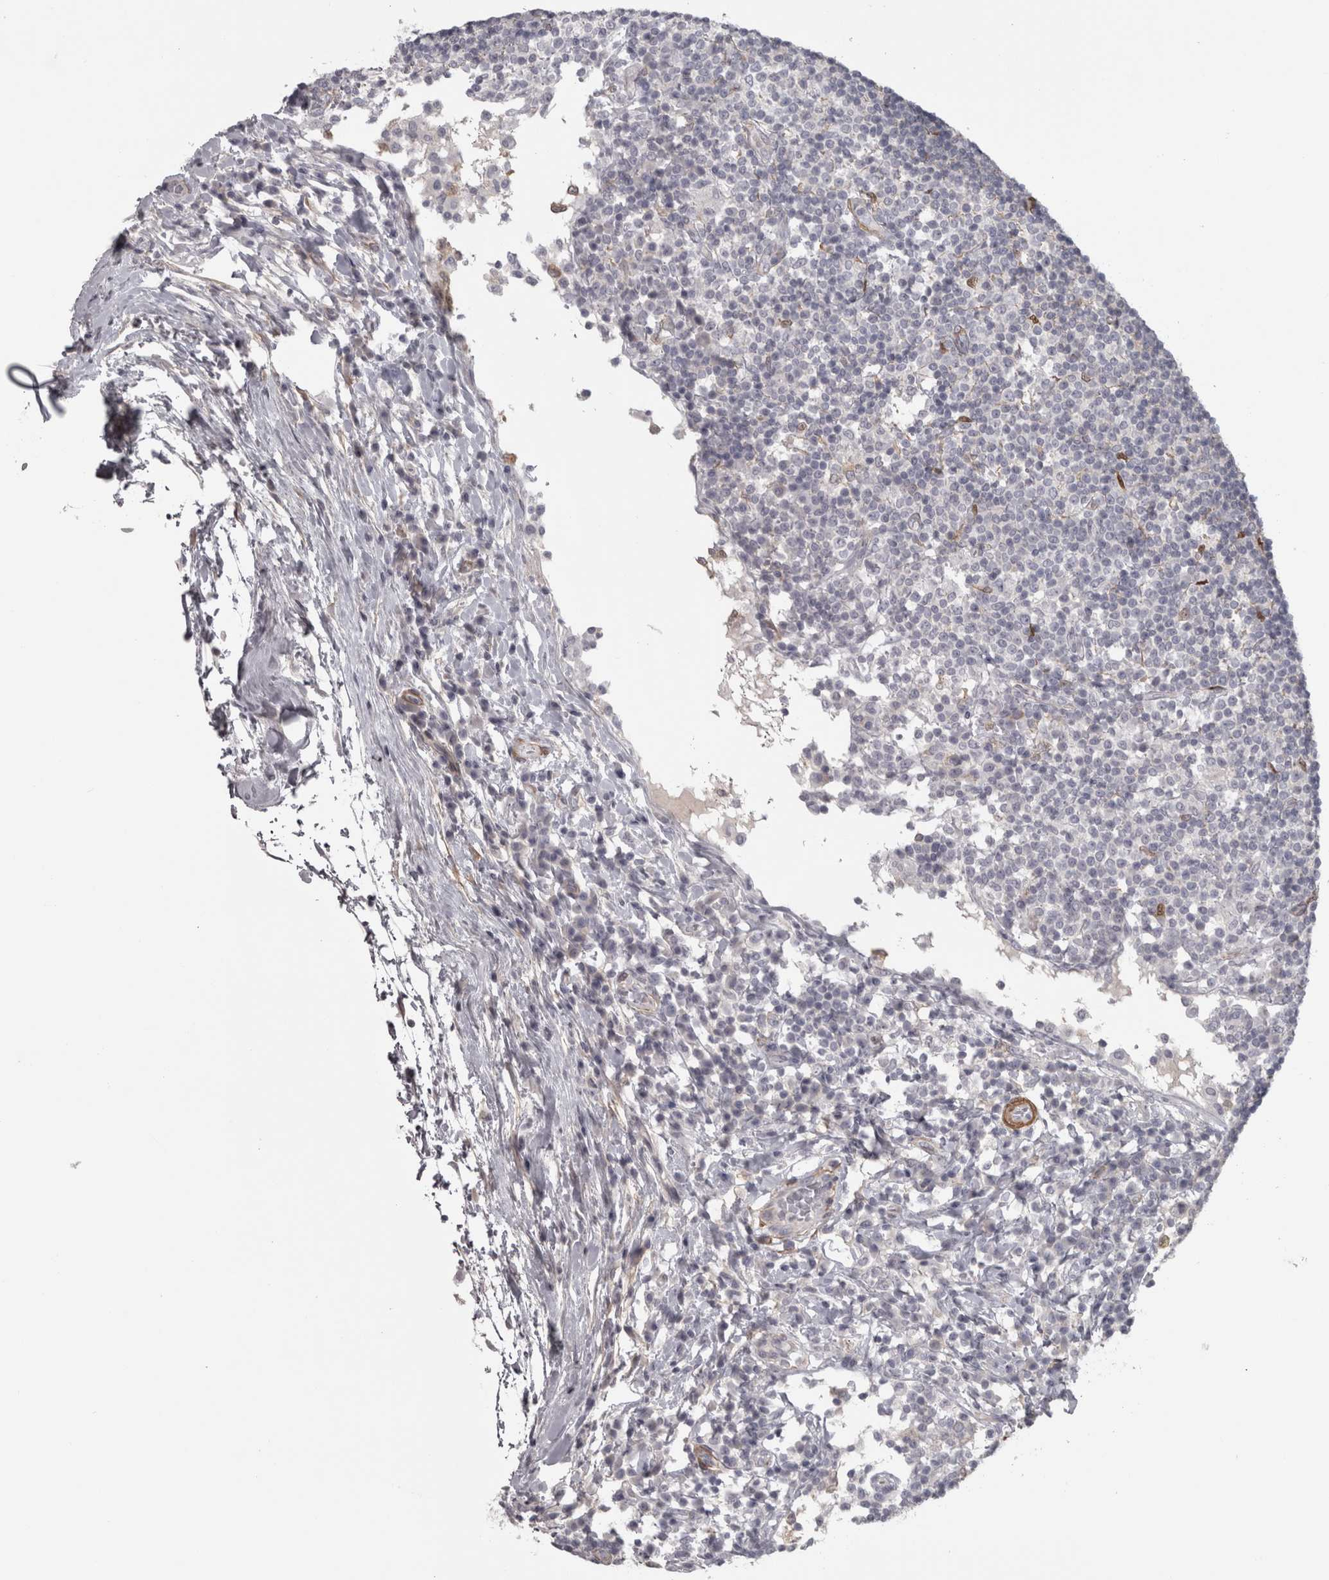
{"staining": {"intensity": "negative", "quantity": "none", "location": "none"}, "tissue": "lymph node", "cell_type": "Germinal center cells", "image_type": "normal", "snomed": [{"axis": "morphology", "description": "Normal tissue, NOS"}, {"axis": "topography", "description": "Lymph node"}], "caption": "Germinal center cells show no significant expression in benign lymph node. (Immunohistochemistry, brightfield microscopy, high magnification).", "gene": "PPP1R12B", "patient": {"sex": "female", "age": 53}}